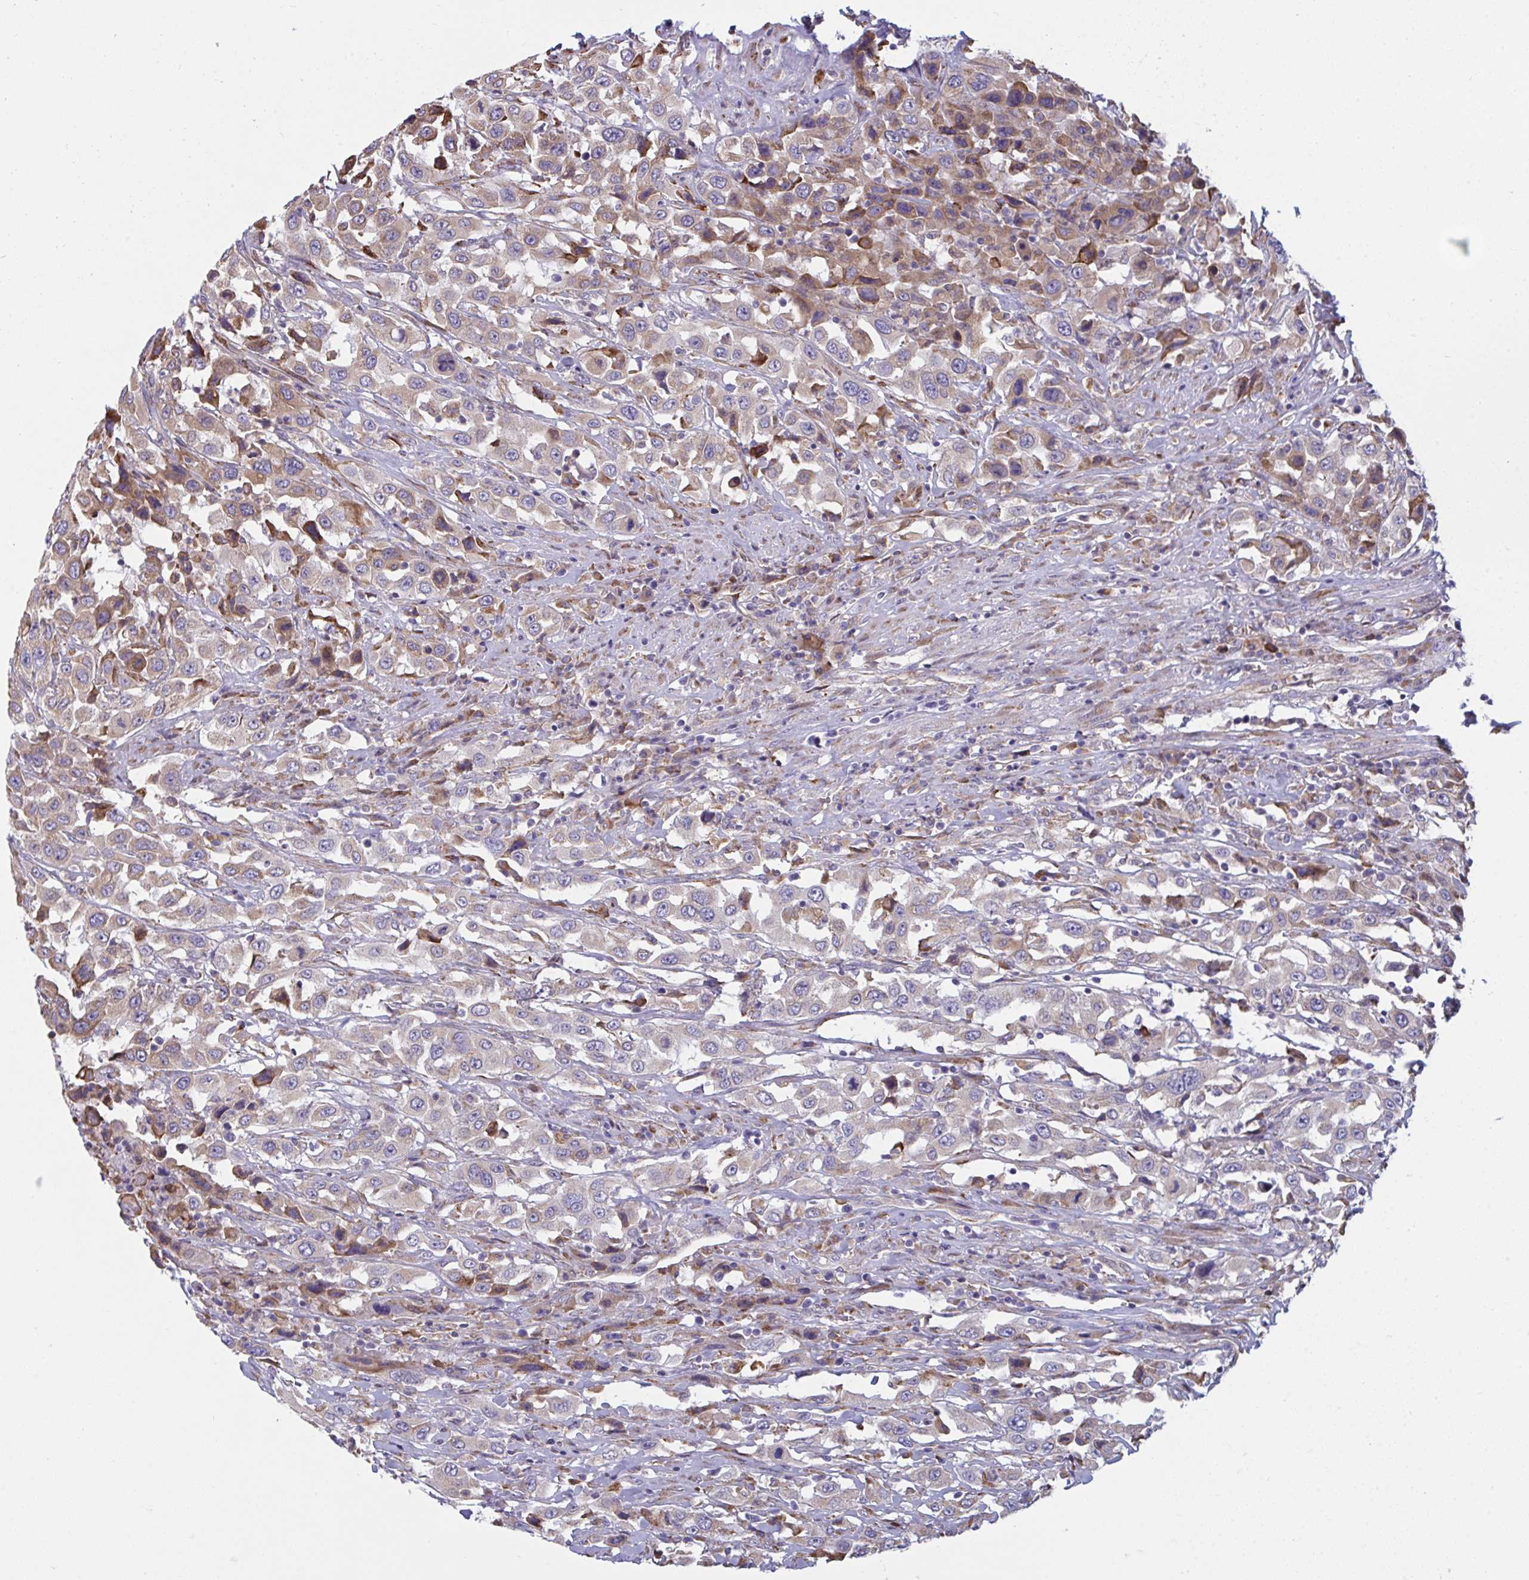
{"staining": {"intensity": "weak", "quantity": "25%-75%", "location": "cytoplasmic/membranous"}, "tissue": "urothelial cancer", "cell_type": "Tumor cells", "image_type": "cancer", "snomed": [{"axis": "morphology", "description": "Urothelial carcinoma, High grade"}, {"axis": "topography", "description": "Urinary bladder"}], "caption": "The photomicrograph displays immunohistochemical staining of urothelial carcinoma (high-grade). There is weak cytoplasmic/membranous staining is seen in approximately 25%-75% of tumor cells.", "gene": "MYMK", "patient": {"sex": "male", "age": 61}}